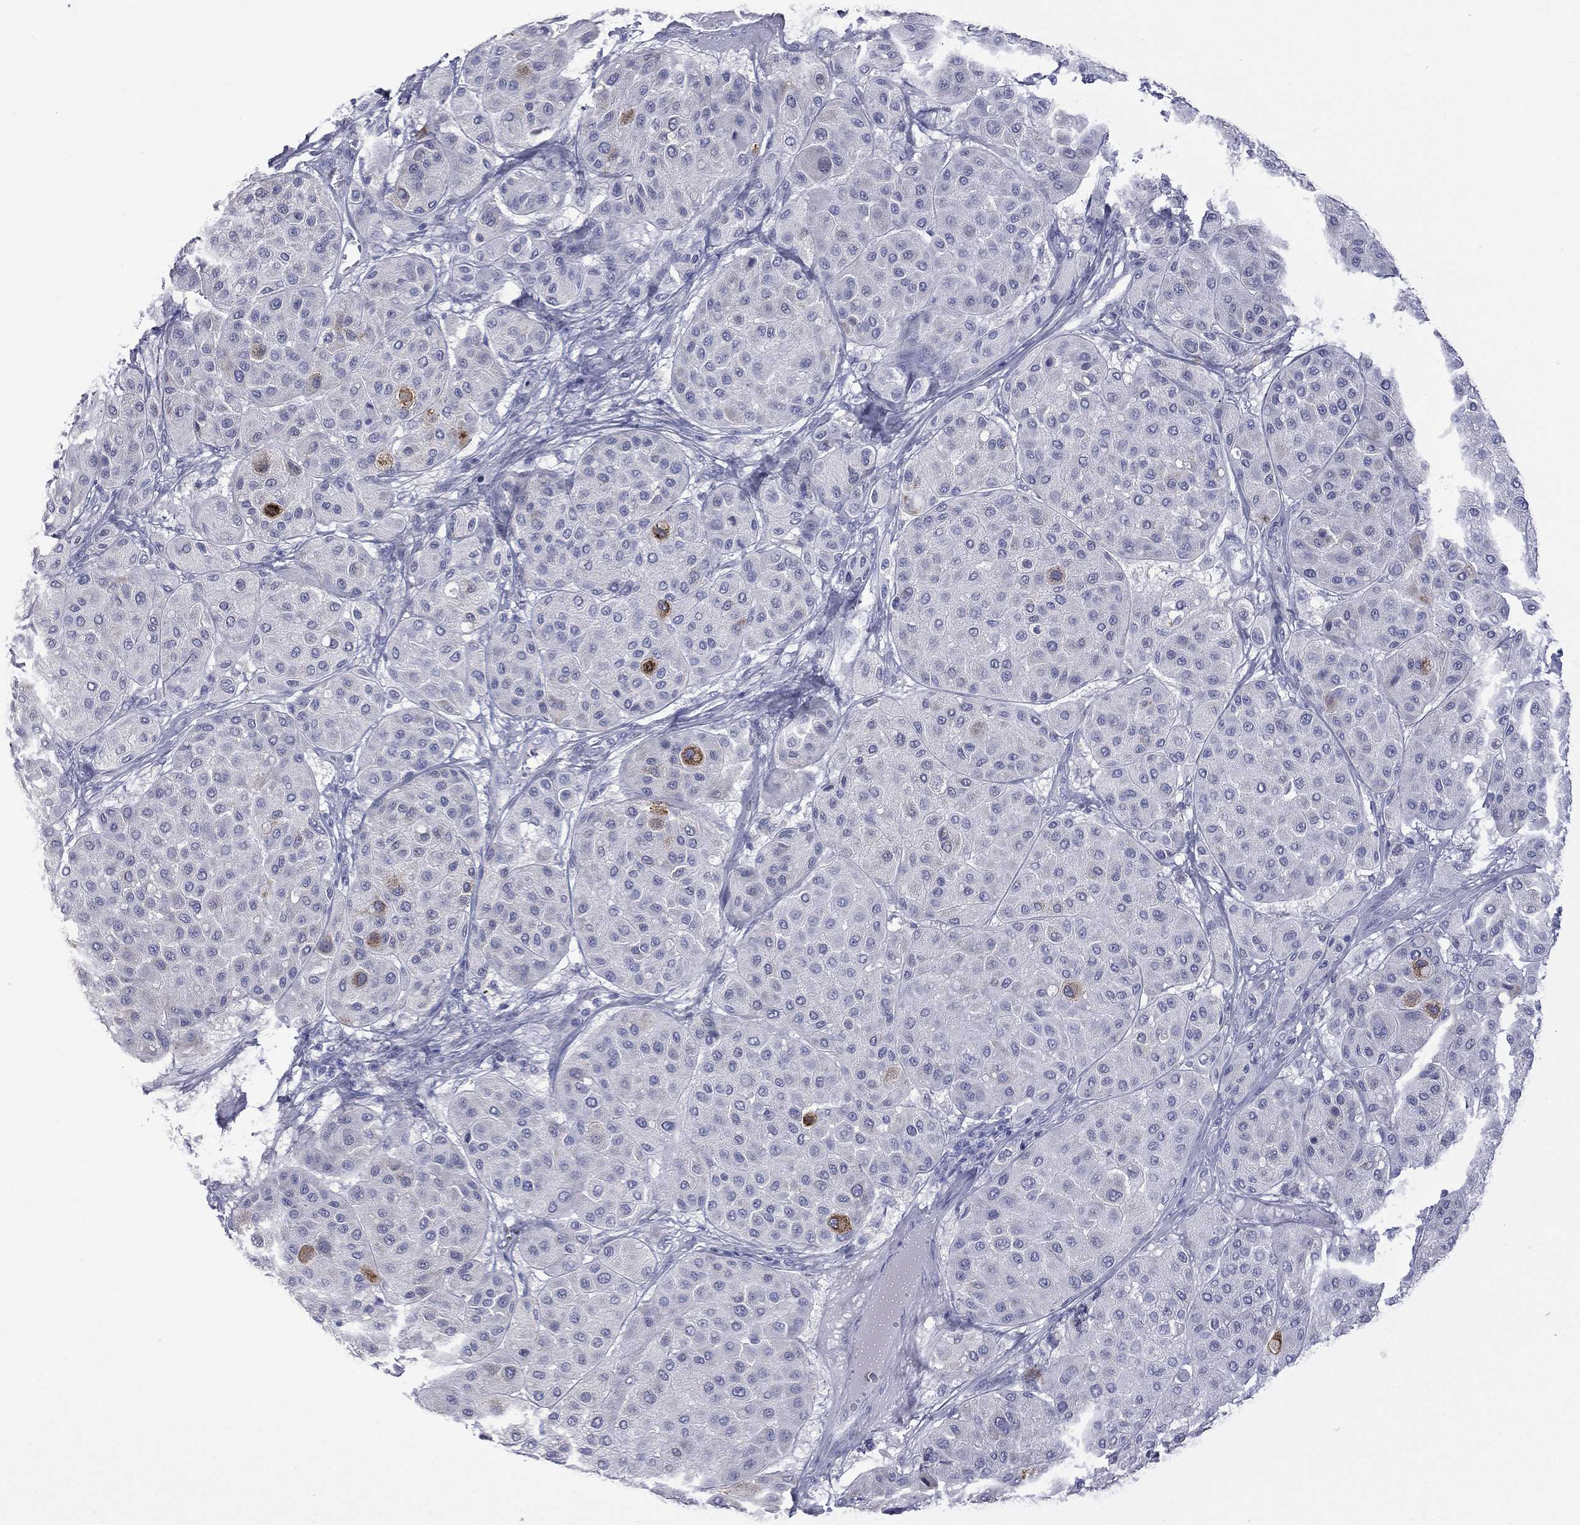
{"staining": {"intensity": "negative", "quantity": "none", "location": "none"}, "tissue": "melanoma", "cell_type": "Tumor cells", "image_type": "cancer", "snomed": [{"axis": "morphology", "description": "Malignant melanoma, Metastatic site"}, {"axis": "topography", "description": "Smooth muscle"}], "caption": "Histopathology image shows no protein positivity in tumor cells of melanoma tissue.", "gene": "CES2", "patient": {"sex": "male", "age": 41}}